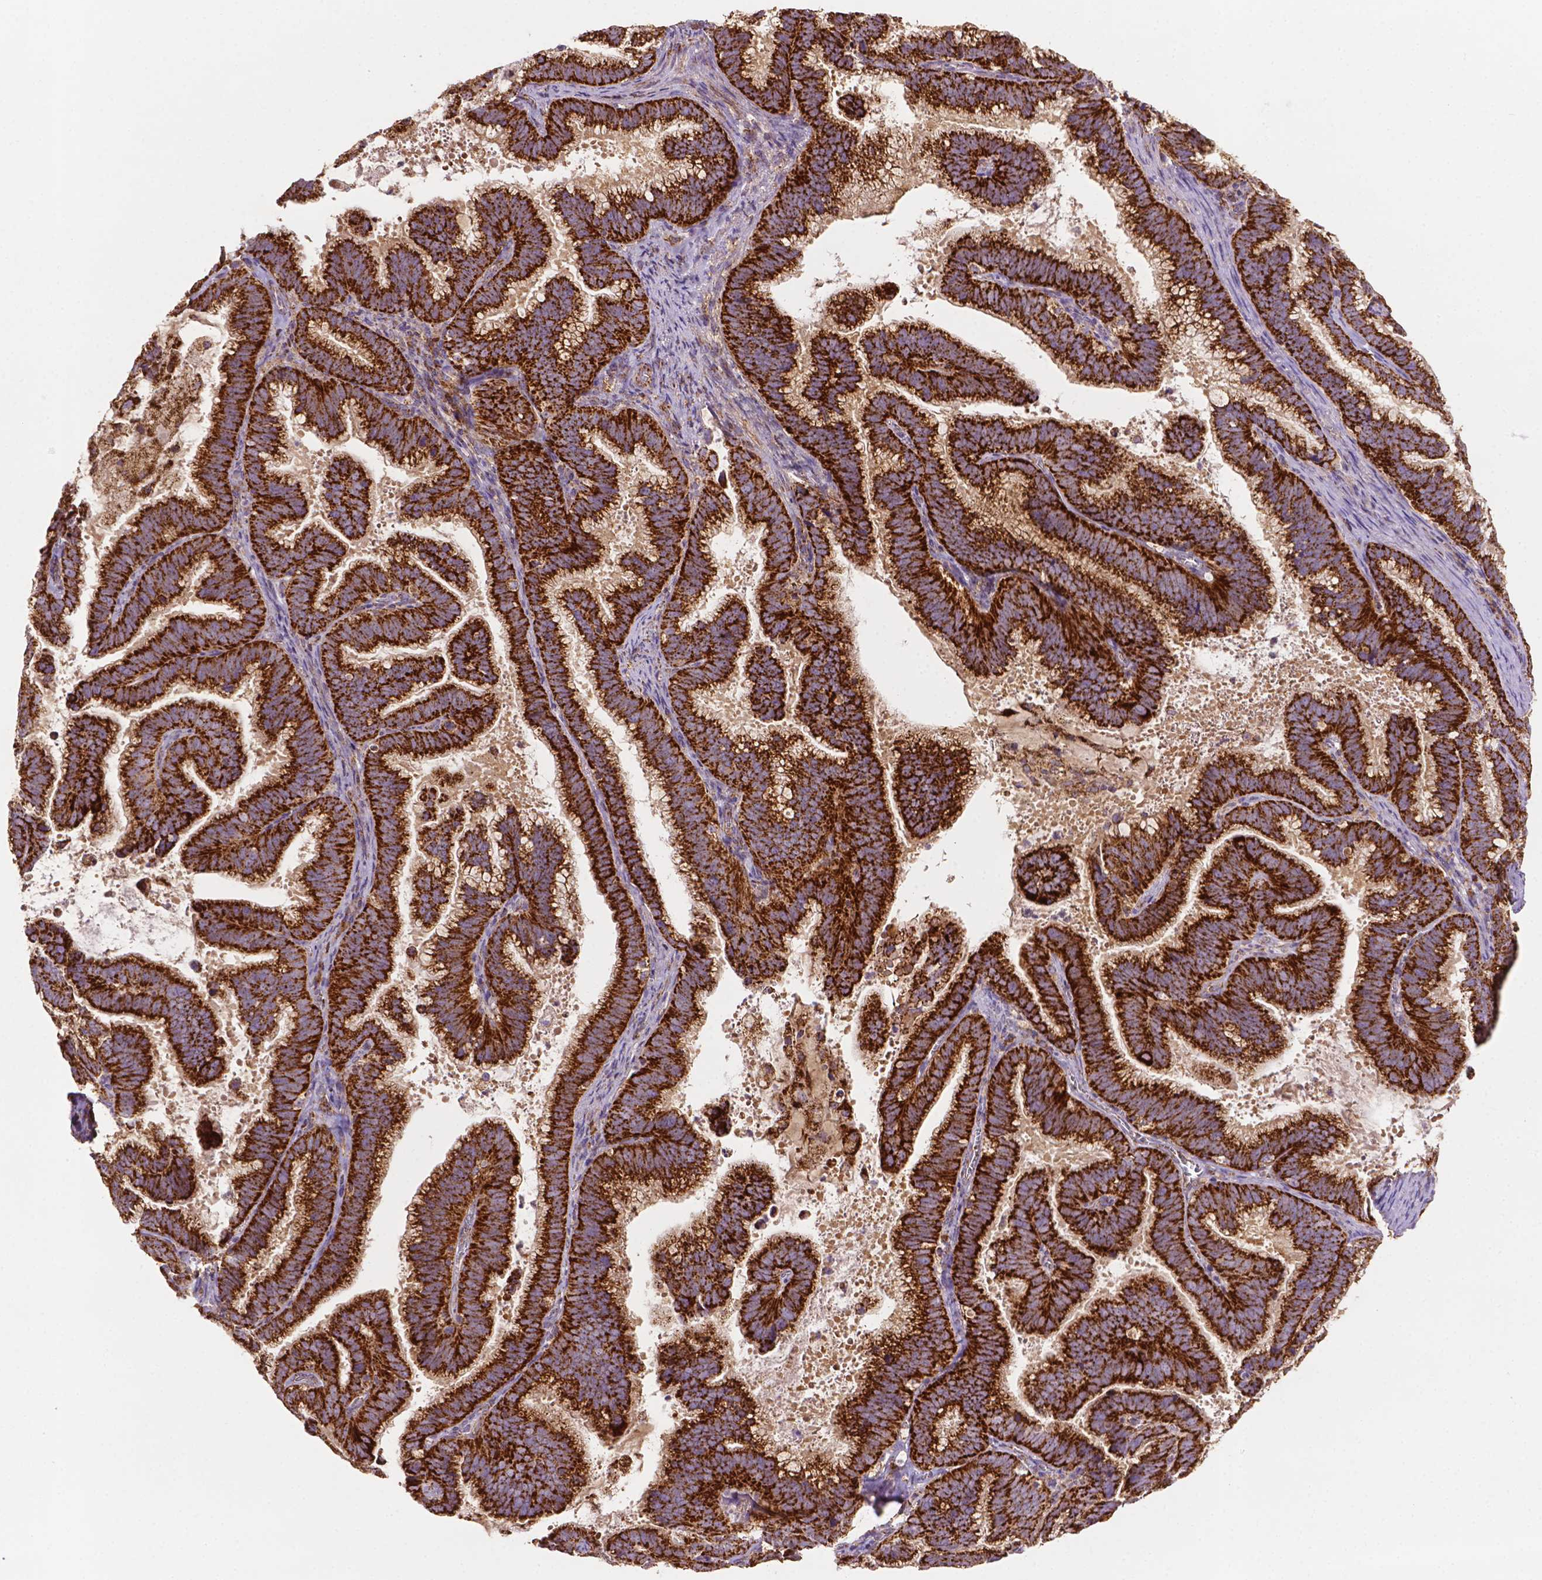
{"staining": {"intensity": "strong", "quantity": ">75%", "location": "cytoplasmic/membranous"}, "tissue": "cervical cancer", "cell_type": "Tumor cells", "image_type": "cancer", "snomed": [{"axis": "morphology", "description": "Adenocarcinoma, NOS"}, {"axis": "topography", "description": "Cervix"}], "caption": "DAB immunohistochemical staining of human cervical adenocarcinoma displays strong cytoplasmic/membranous protein expression in approximately >75% of tumor cells. The protein is stained brown, and the nuclei are stained in blue (DAB (3,3'-diaminobenzidine) IHC with brightfield microscopy, high magnification).", "gene": "ILVBL", "patient": {"sex": "female", "age": 61}}